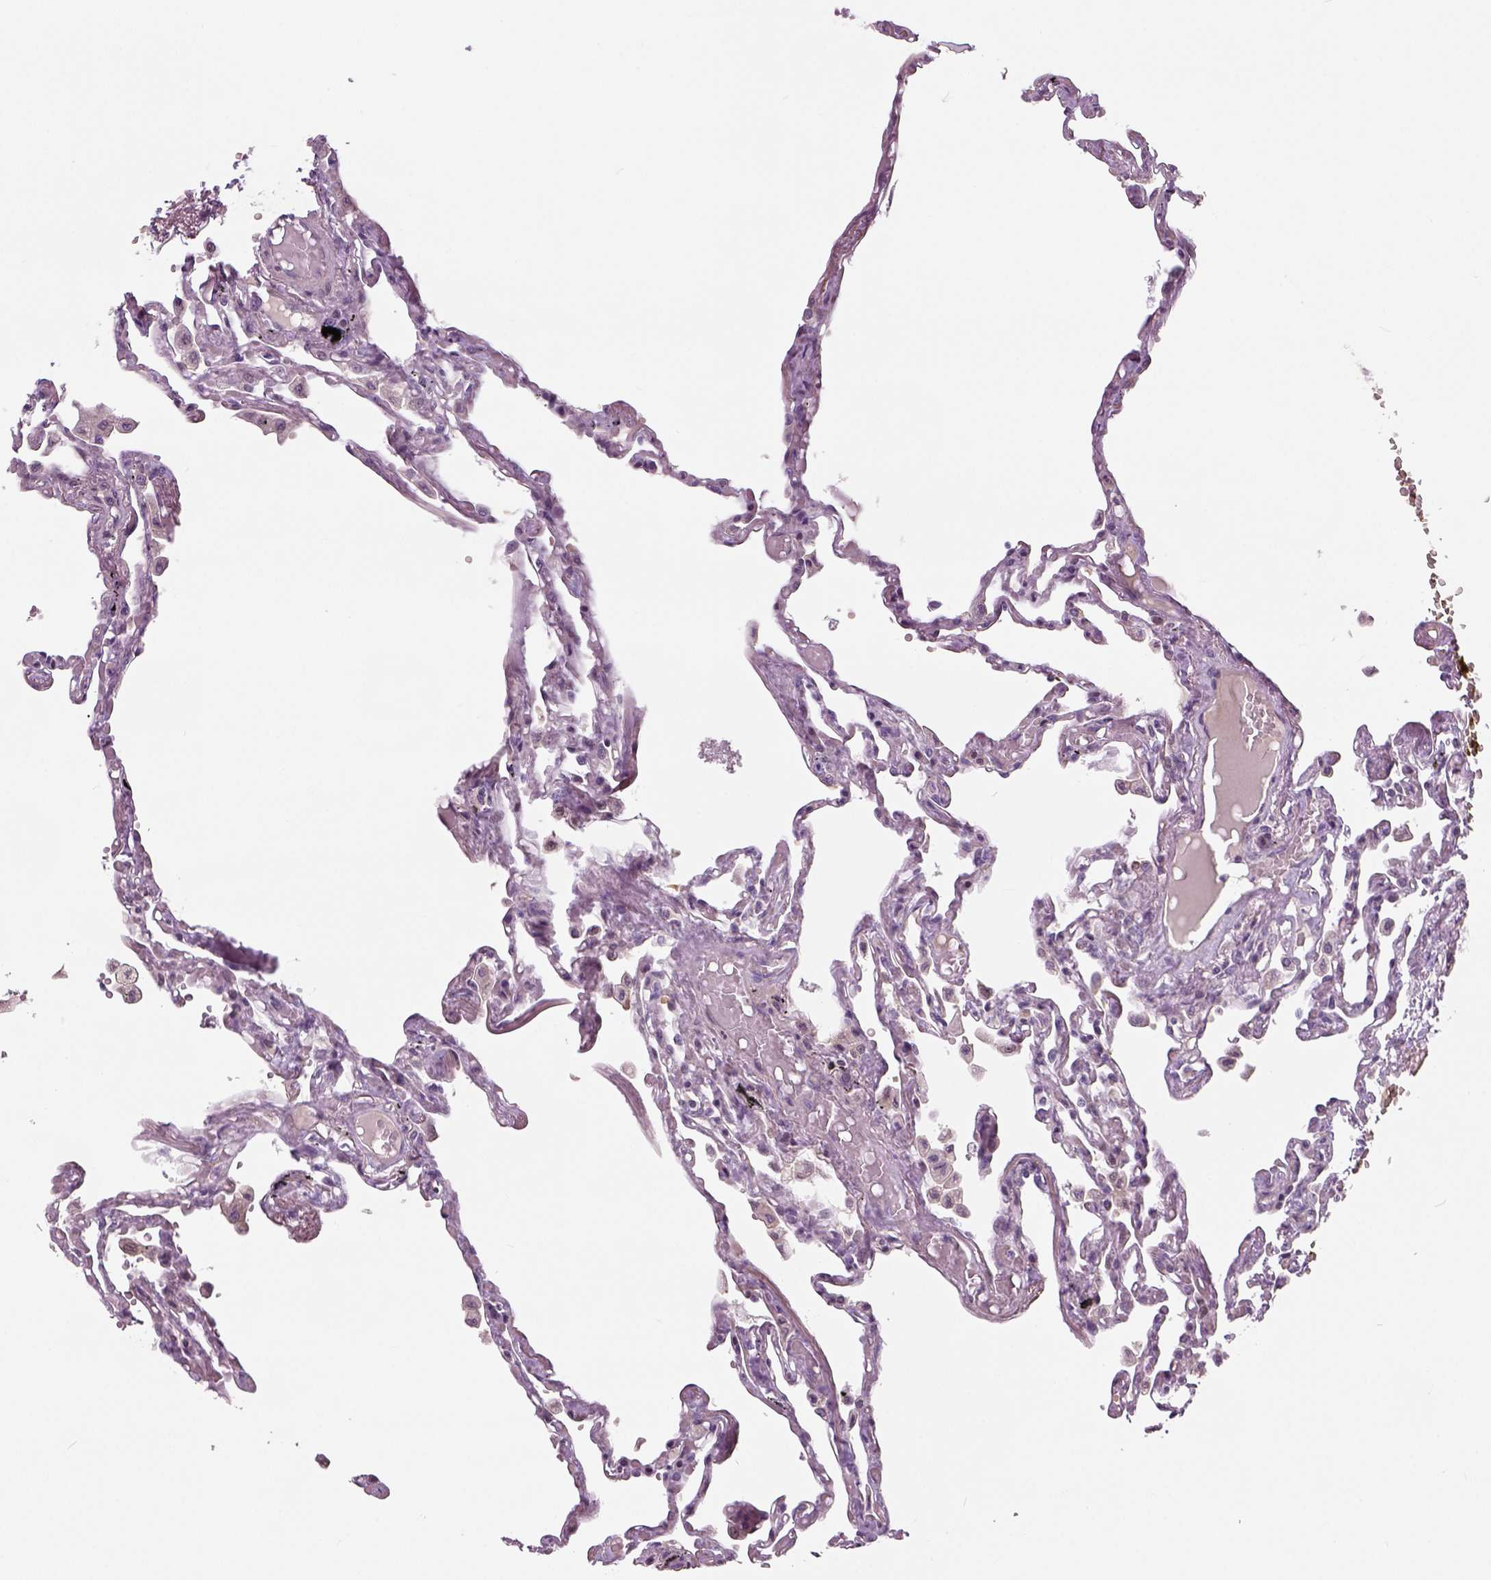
{"staining": {"intensity": "weak", "quantity": "25%-75%", "location": "cytoplasmic/membranous"}, "tissue": "lung", "cell_type": "Alveolar cells", "image_type": "normal", "snomed": [{"axis": "morphology", "description": "Normal tissue, NOS"}, {"axis": "morphology", "description": "Adenocarcinoma, NOS"}, {"axis": "topography", "description": "Cartilage tissue"}, {"axis": "topography", "description": "Lung"}], "caption": "Immunohistochemistry (DAB) staining of benign lung shows weak cytoplasmic/membranous protein positivity in about 25%-75% of alveolar cells. The protein of interest is shown in brown color, while the nuclei are stained blue.", "gene": "NECAB1", "patient": {"sex": "female", "age": 67}}